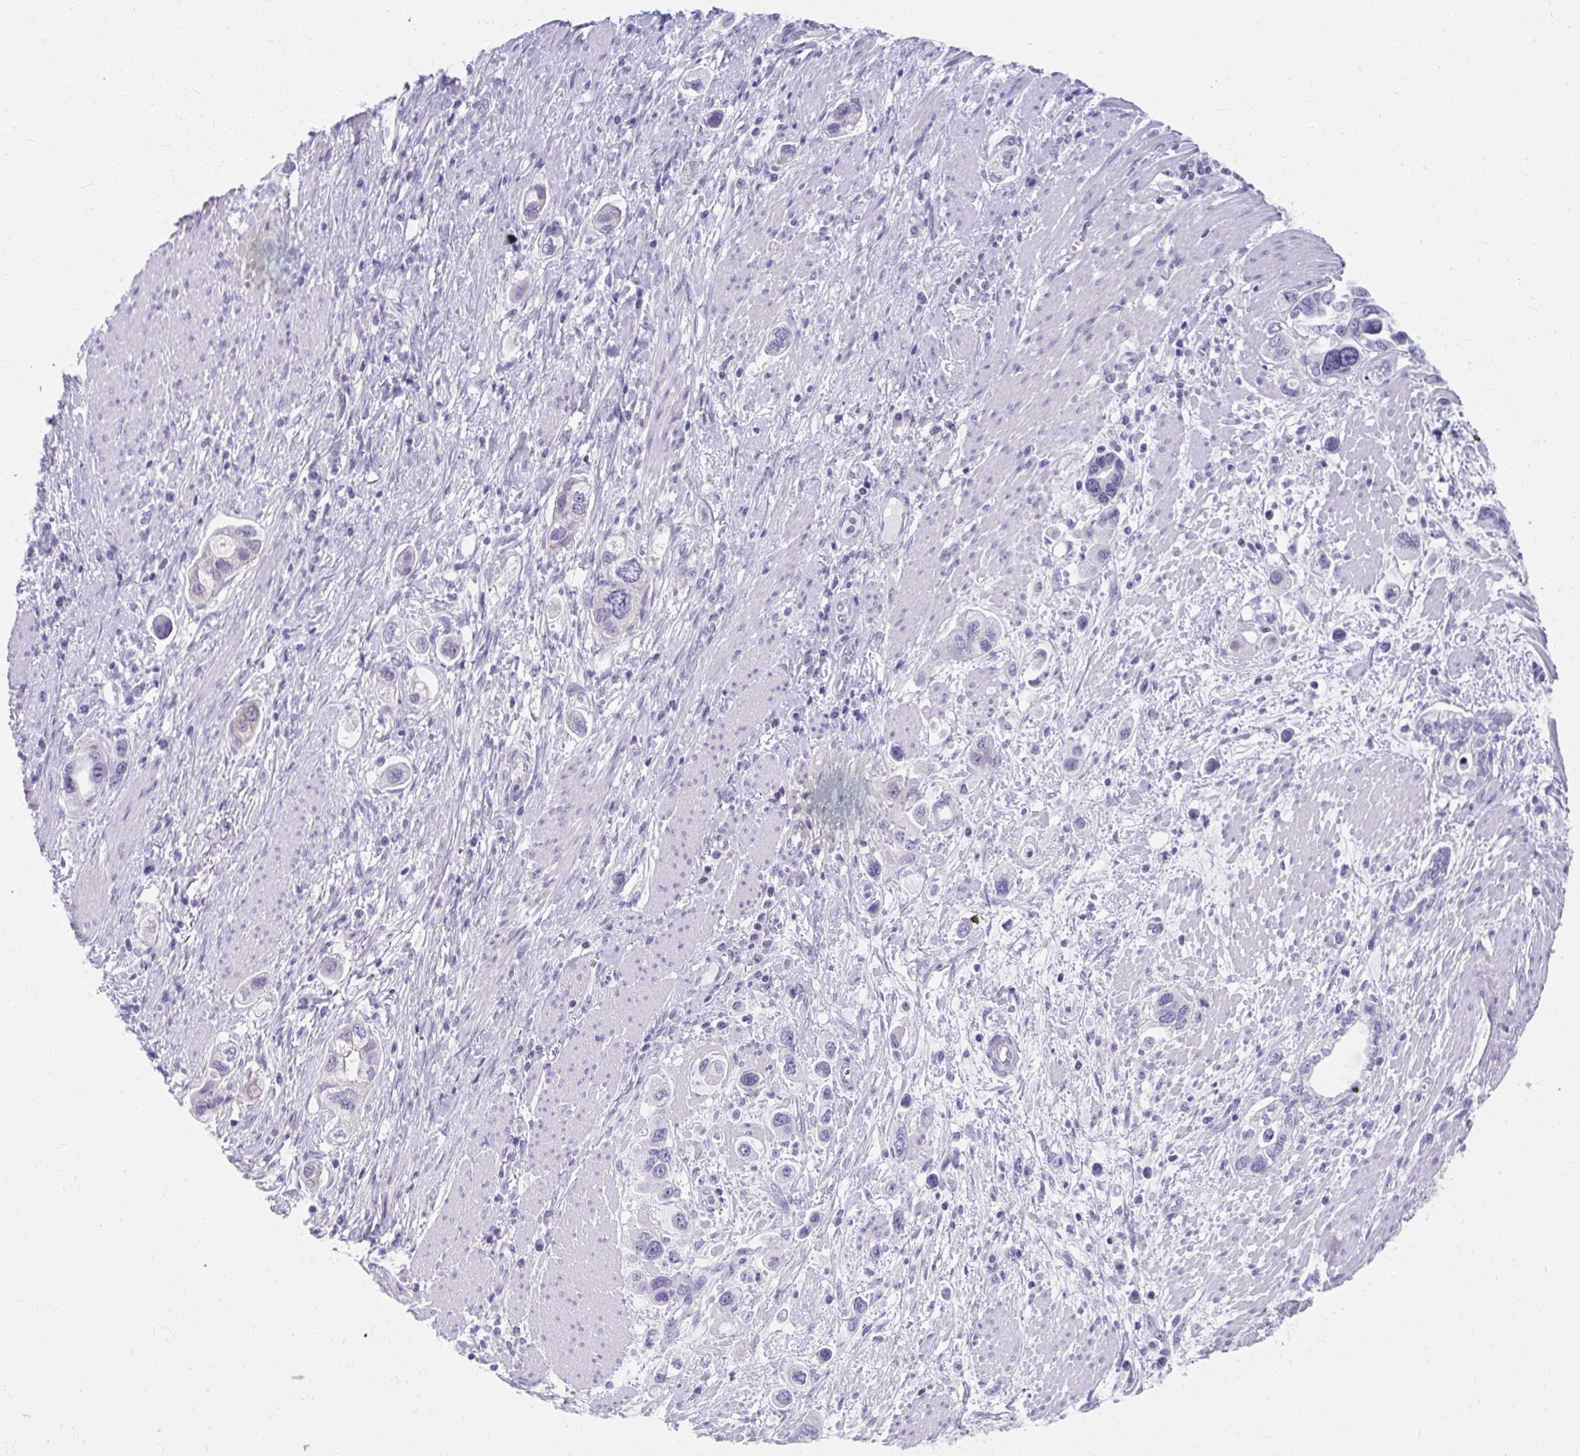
{"staining": {"intensity": "negative", "quantity": "none", "location": "none"}, "tissue": "stomach cancer", "cell_type": "Tumor cells", "image_type": "cancer", "snomed": [{"axis": "morphology", "description": "Adenocarcinoma, NOS"}, {"axis": "topography", "description": "Stomach, lower"}], "caption": "High magnification brightfield microscopy of stomach adenocarcinoma stained with DAB (brown) and counterstained with hematoxylin (blue): tumor cells show no significant expression. (DAB (3,3'-diaminobenzidine) immunohistochemistry, high magnification).", "gene": "UGT3A2", "patient": {"sex": "female", "age": 93}}